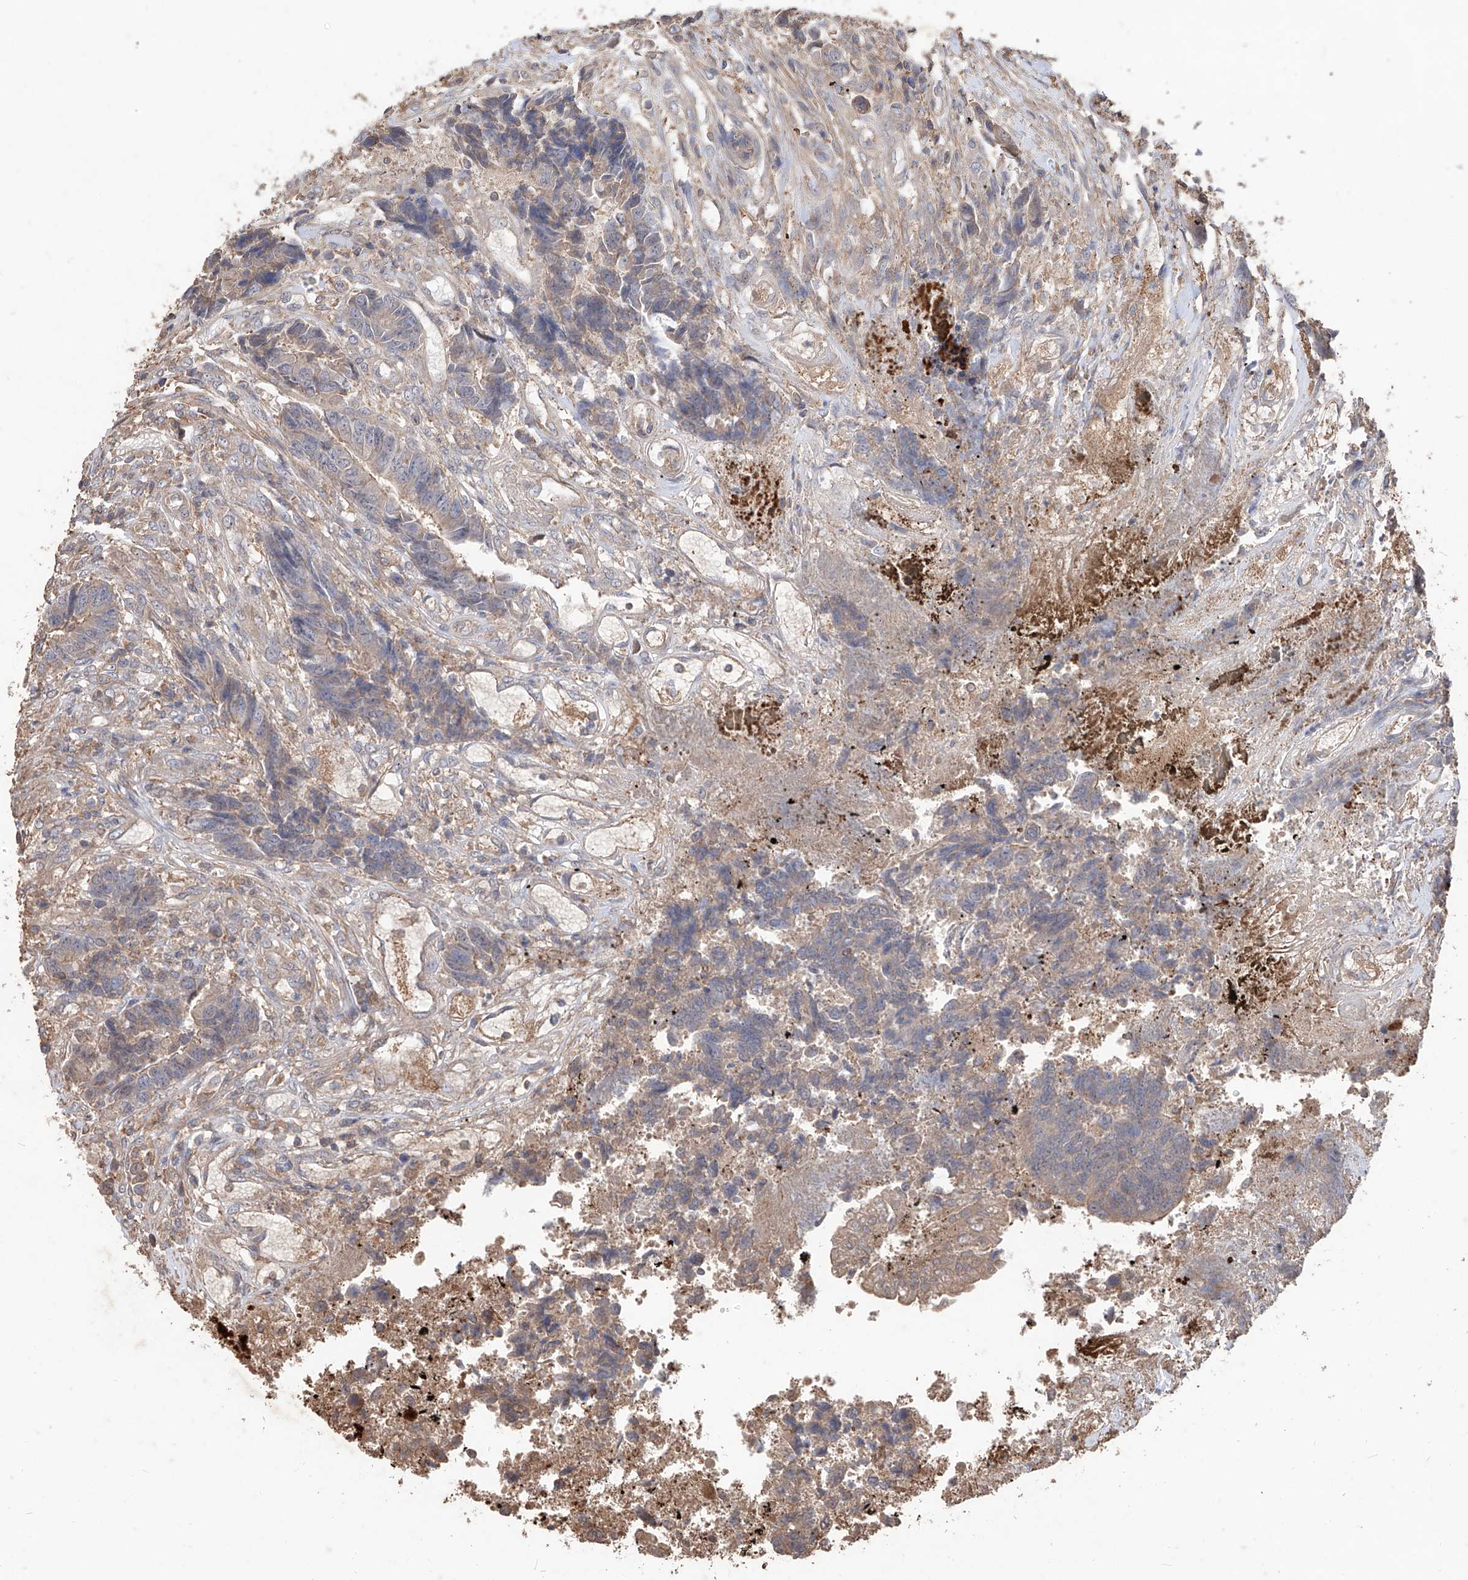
{"staining": {"intensity": "moderate", "quantity": "<25%", "location": "cytoplasmic/membranous"}, "tissue": "colorectal cancer", "cell_type": "Tumor cells", "image_type": "cancer", "snomed": [{"axis": "morphology", "description": "Adenocarcinoma, NOS"}, {"axis": "topography", "description": "Rectum"}], "caption": "Immunohistochemical staining of human colorectal cancer shows moderate cytoplasmic/membranous protein expression in approximately <25% of tumor cells. Nuclei are stained in blue.", "gene": "EDN1", "patient": {"sex": "male", "age": 84}}